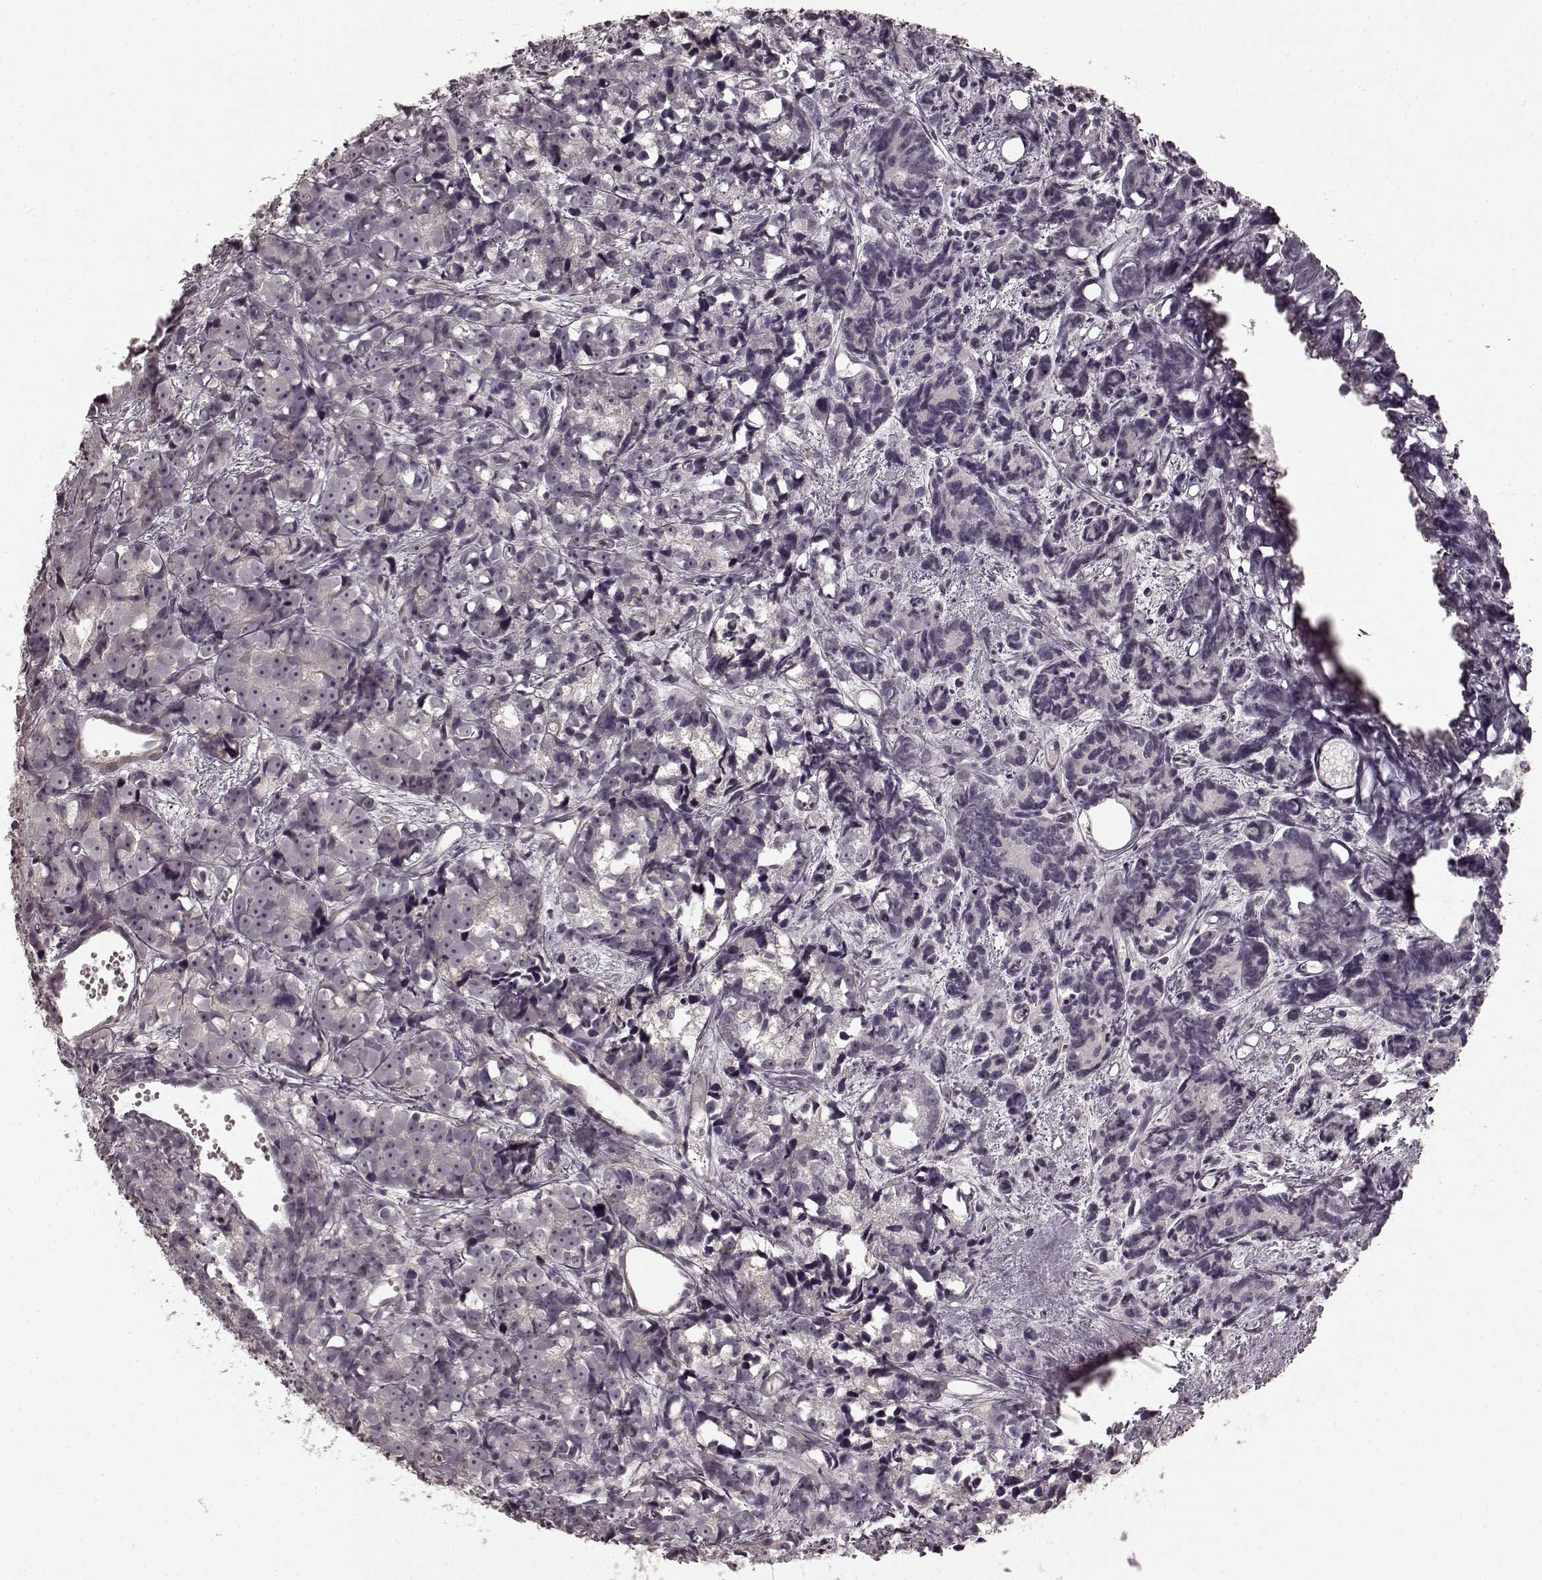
{"staining": {"intensity": "negative", "quantity": "none", "location": "none"}, "tissue": "prostate cancer", "cell_type": "Tumor cells", "image_type": "cancer", "snomed": [{"axis": "morphology", "description": "Adenocarcinoma, High grade"}, {"axis": "topography", "description": "Prostate"}], "caption": "This histopathology image is of prostate high-grade adenocarcinoma stained with immunohistochemistry to label a protein in brown with the nuclei are counter-stained blue. There is no positivity in tumor cells. (DAB (3,3'-diaminobenzidine) immunohistochemistry visualized using brightfield microscopy, high magnification).", "gene": "PRKCE", "patient": {"sex": "male", "age": 77}}